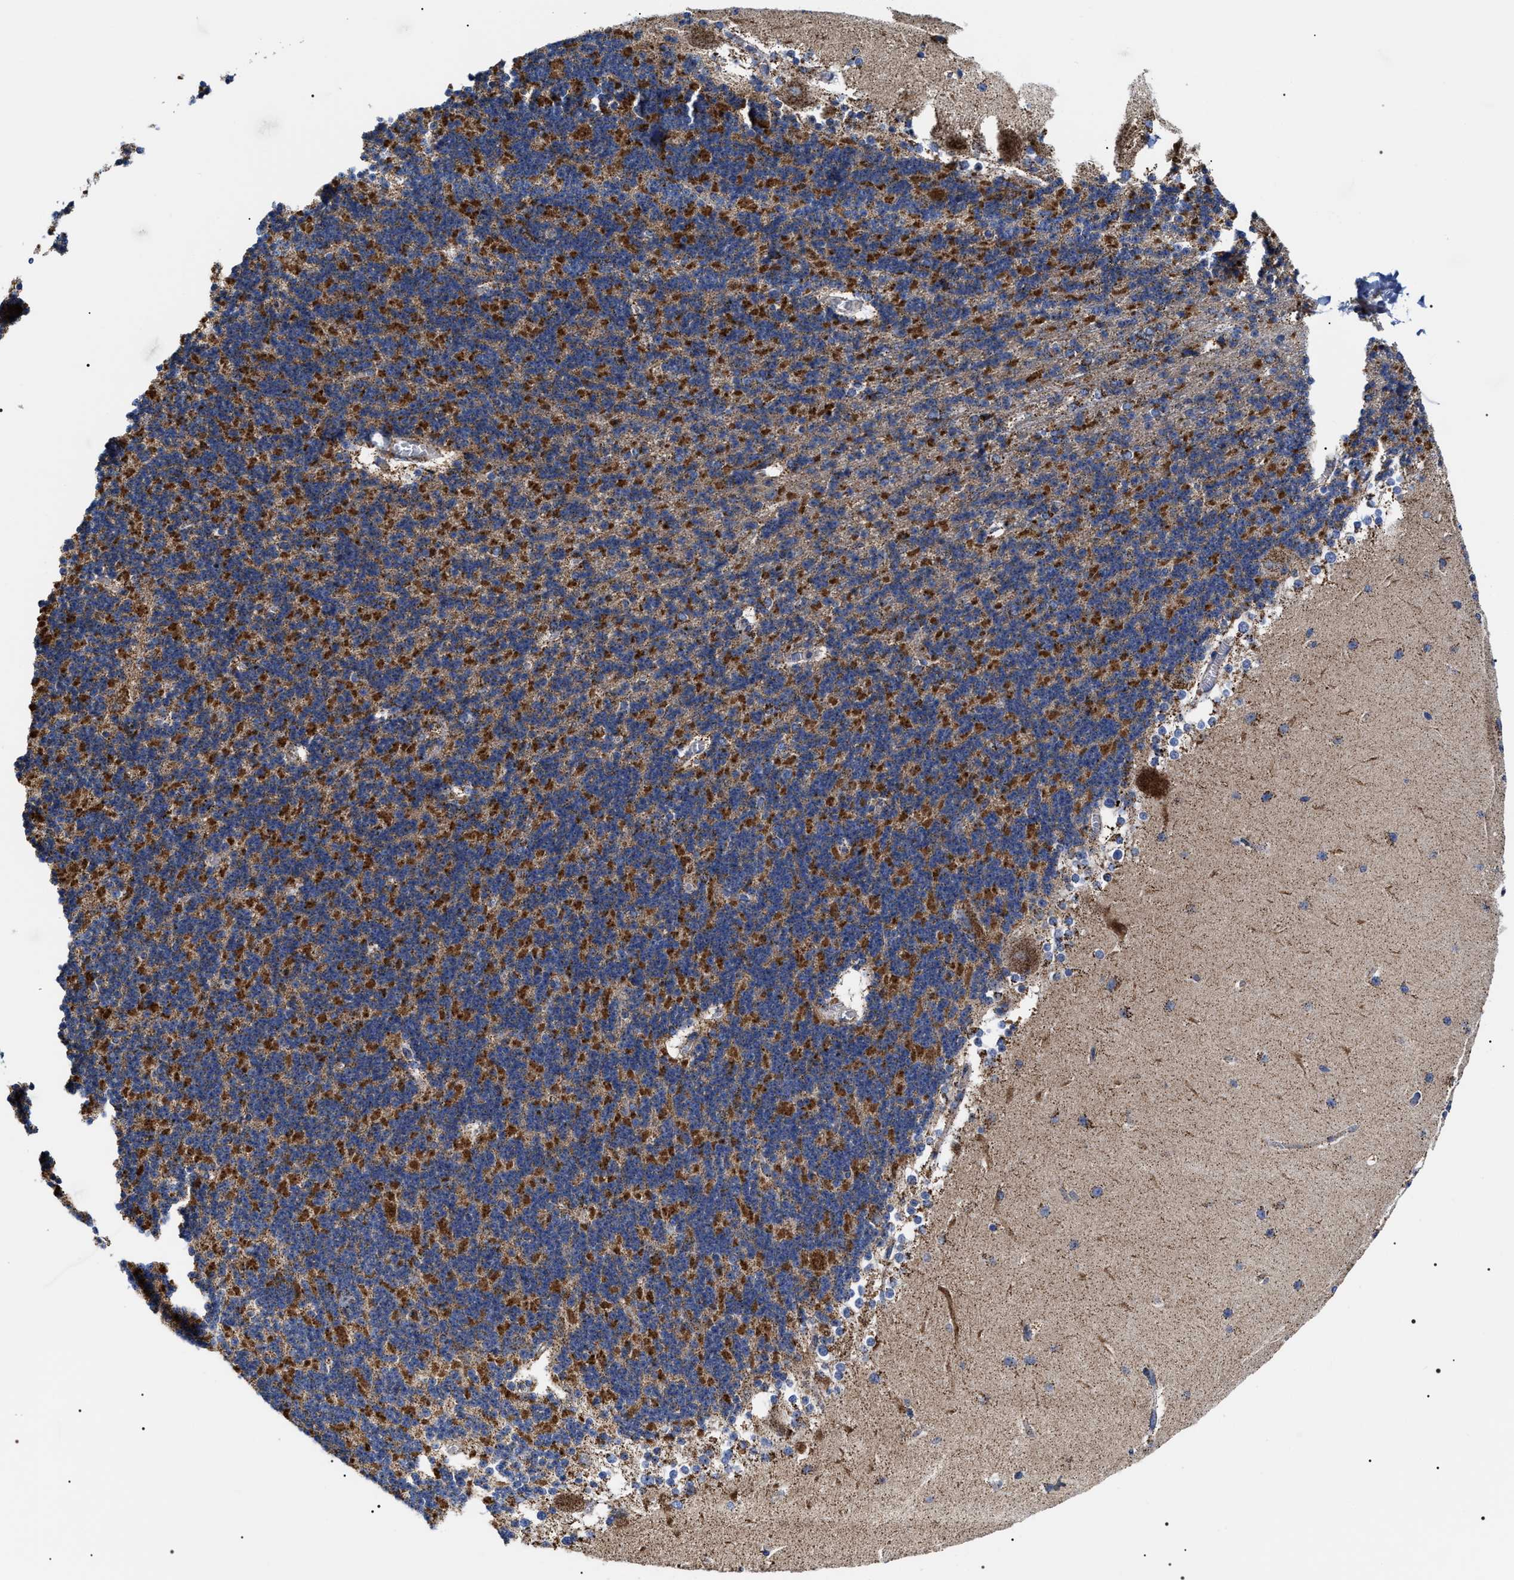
{"staining": {"intensity": "strong", "quantity": ">75%", "location": "cytoplasmic/membranous"}, "tissue": "cerebellum", "cell_type": "Cells in granular layer", "image_type": "normal", "snomed": [{"axis": "morphology", "description": "Normal tissue, NOS"}, {"axis": "topography", "description": "Cerebellum"}], "caption": "Immunohistochemical staining of unremarkable human cerebellum demonstrates strong cytoplasmic/membranous protein expression in approximately >75% of cells in granular layer. (Brightfield microscopy of DAB IHC at high magnification).", "gene": "COG5", "patient": {"sex": "female", "age": 19}}